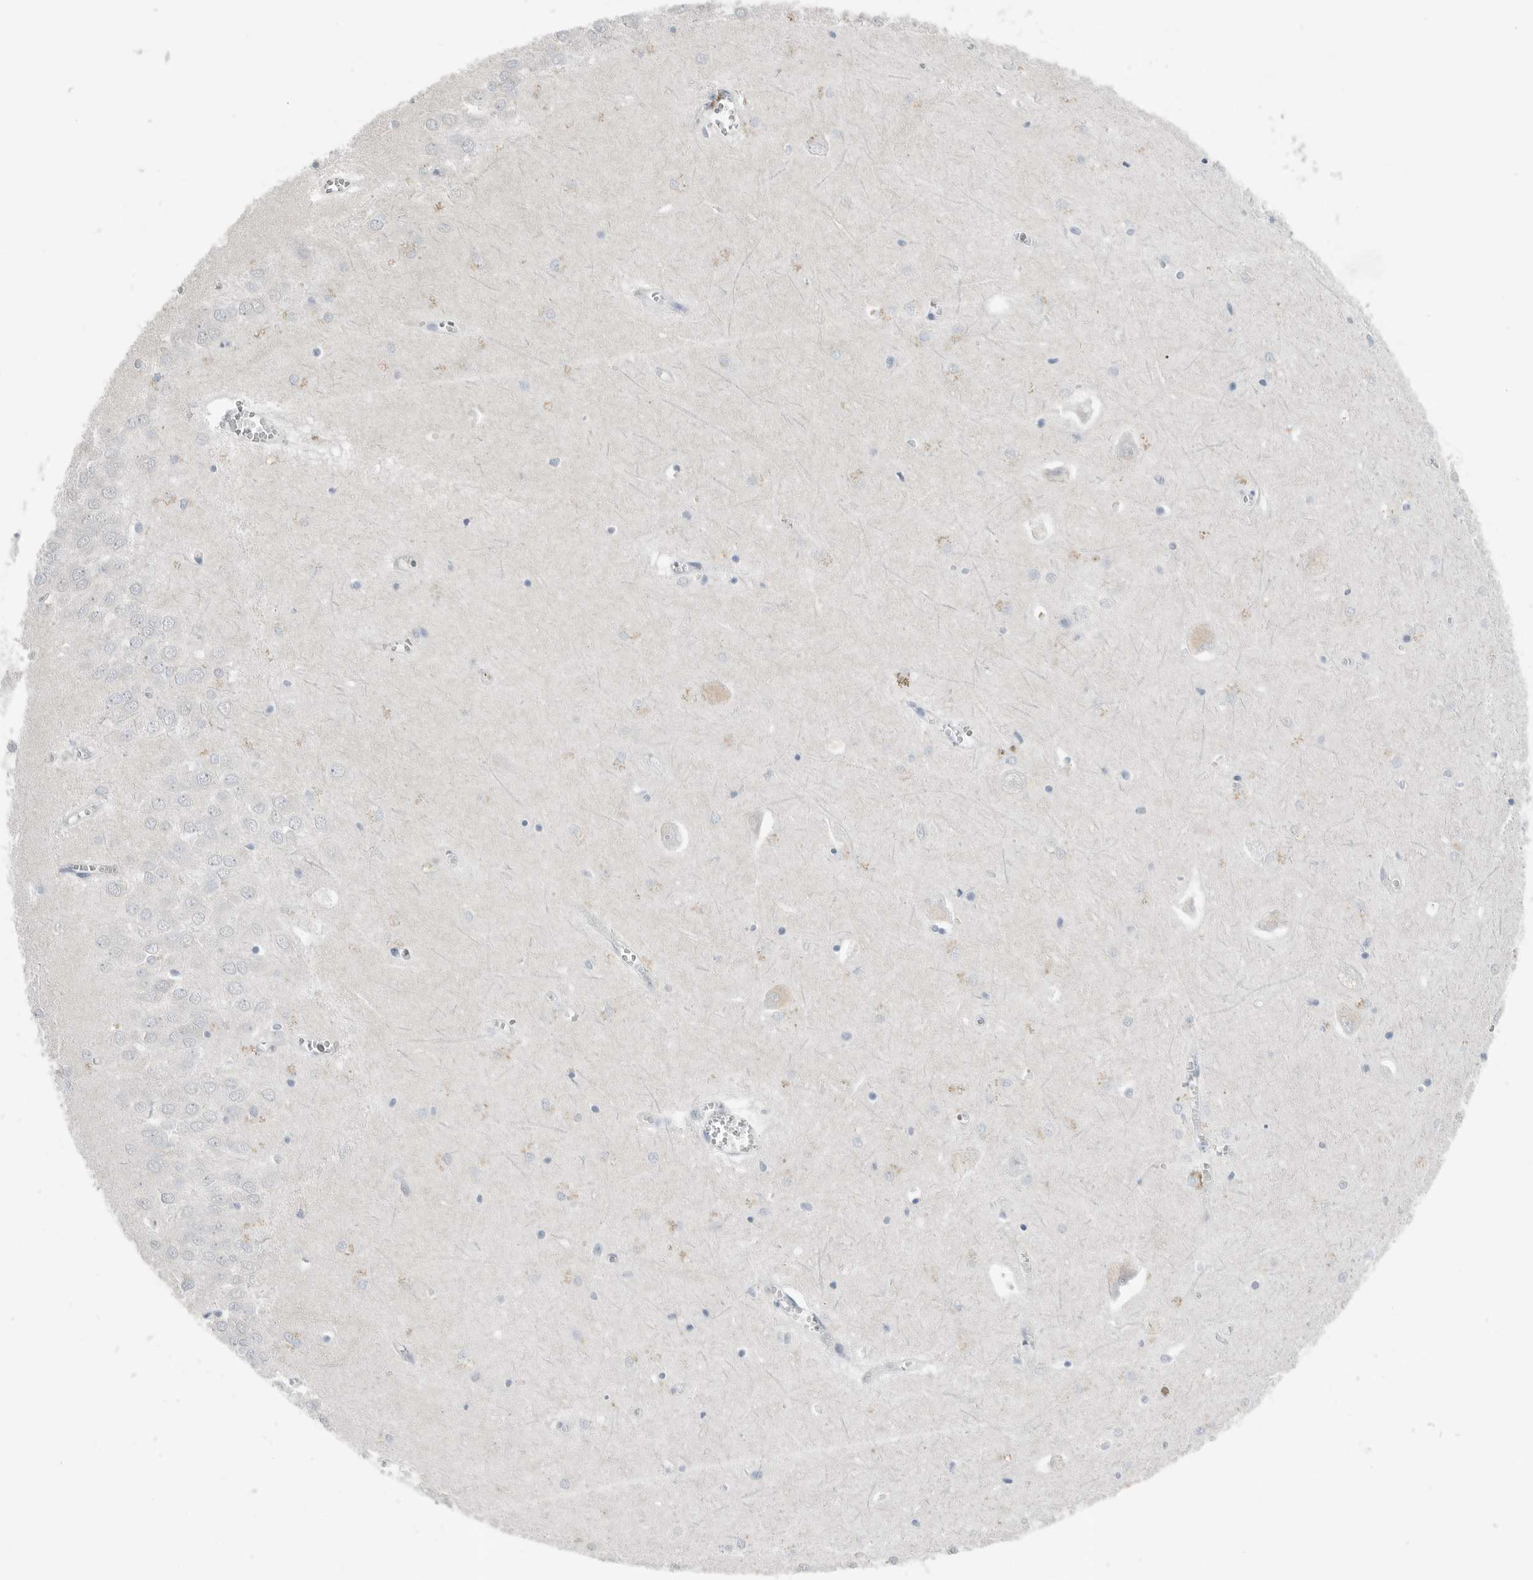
{"staining": {"intensity": "negative", "quantity": "none", "location": "none"}, "tissue": "hippocampus", "cell_type": "Glial cells", "image_type": "normal", "snomed": [{"axis": "morphology", "description": "Normal tissue, NOS"}, {"axis": "topography", "description": "Hippocampus"}], "caption": "DAB (3,3'-diaminobenzidine) immunohistochemical staining of unremarkable human hippocampus demonstrates no significant positivity in glial cells. Nuclei are stained in blue.", "gene": "SERPINB7", "patient": {"sex": "male", "age": 70}}